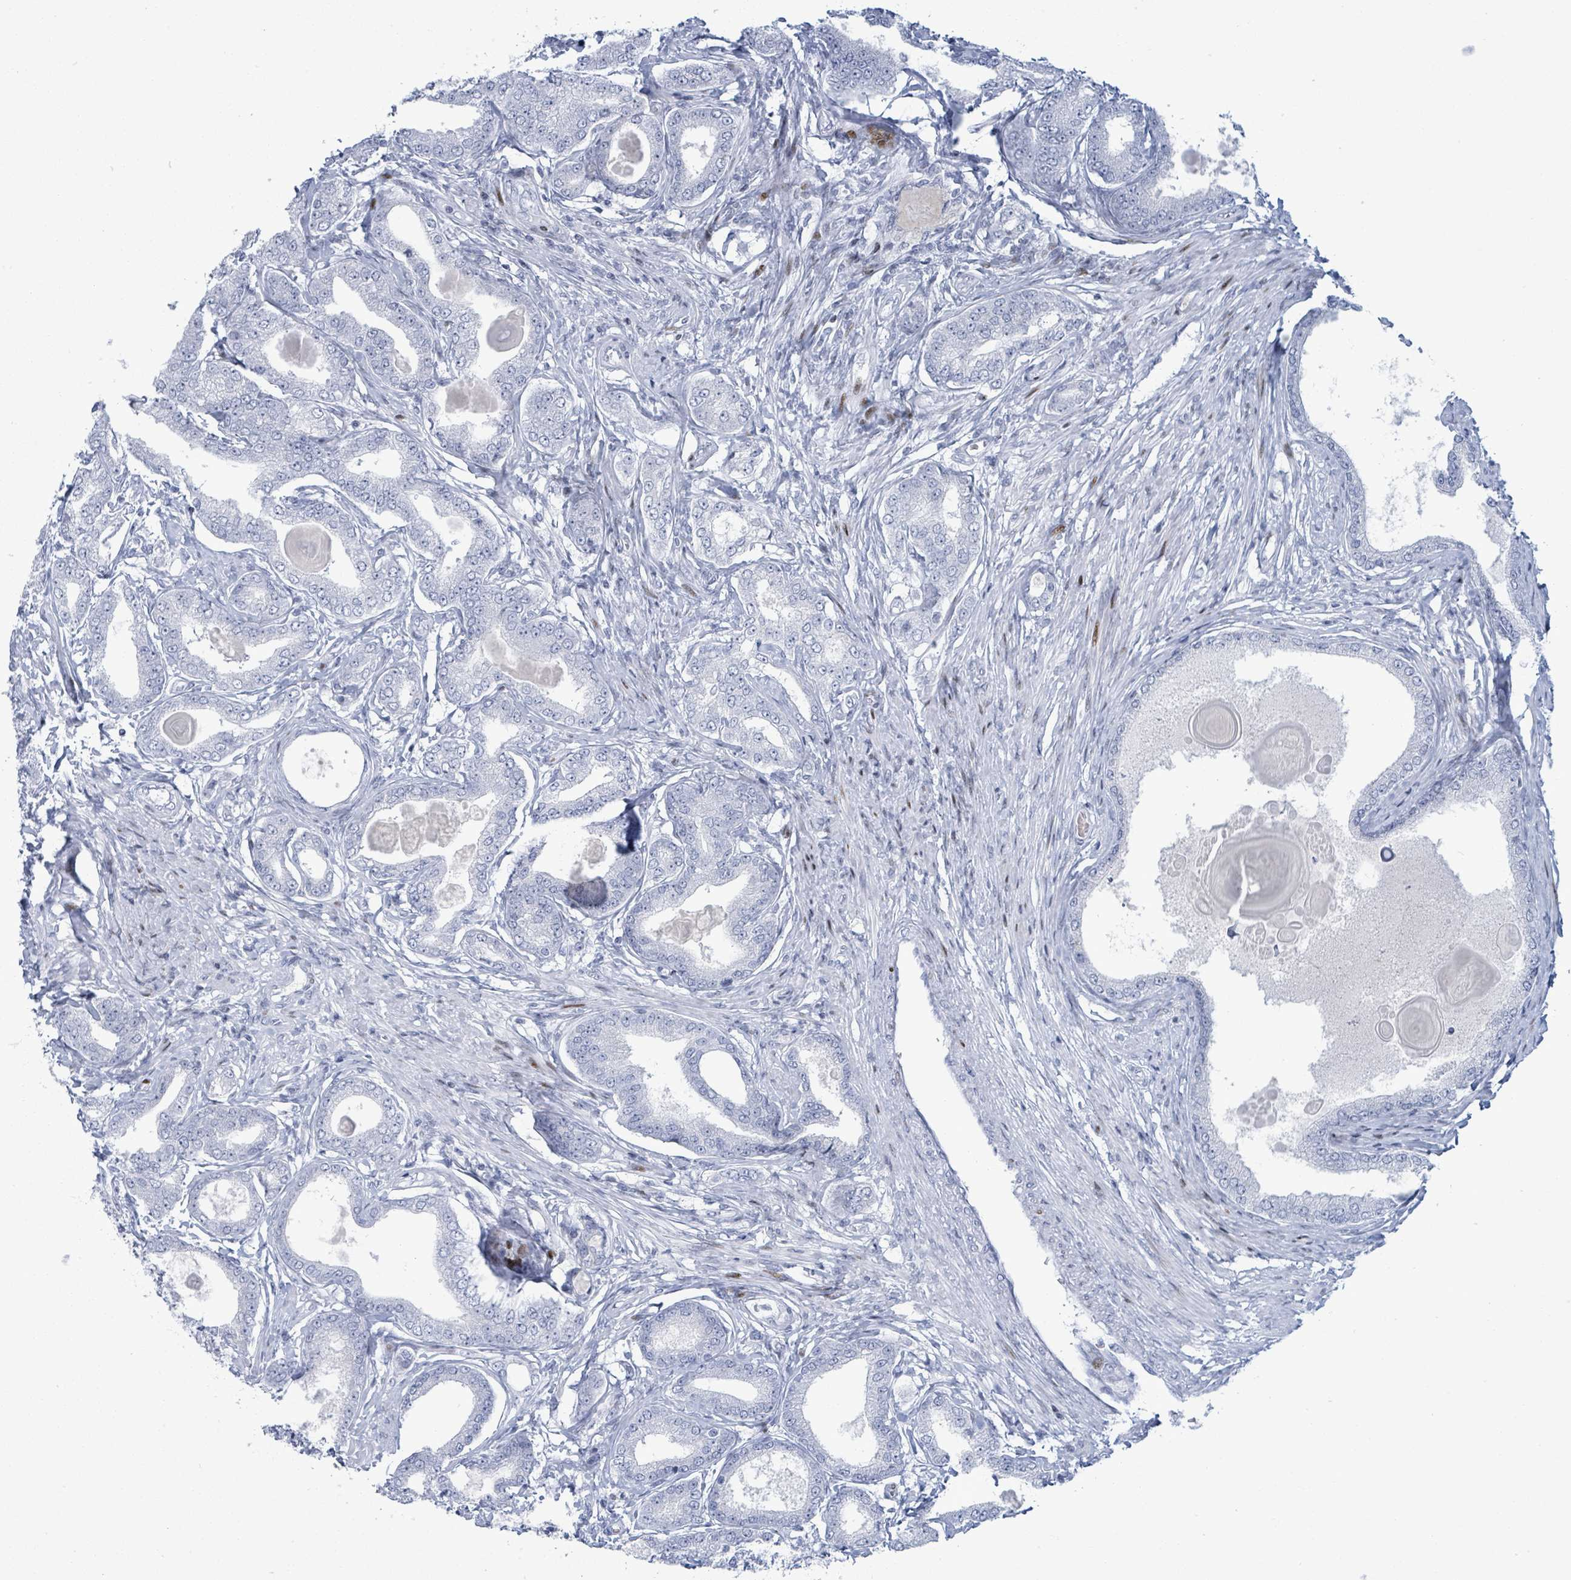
{"staining": {"intensity": "negative", "quantity": "none", "location": "none"}, "tissue": "prostate cancer", "cell_type": "Tumor cells", "image_type": "cancer", "snomed": [{"axis": "morphology", "description": "Adenocarcinoma, High grade"}, {"axis": "topography", "description": "Prostate"}], "caption": "Immunohistochemistry histopathology image of high-grade adenocarcinoma (prostate) stained for a protein (brown), which displays no expression in tumor cells.", "gene": "MALL", "patient": {"sex": "male", "age": 69}}